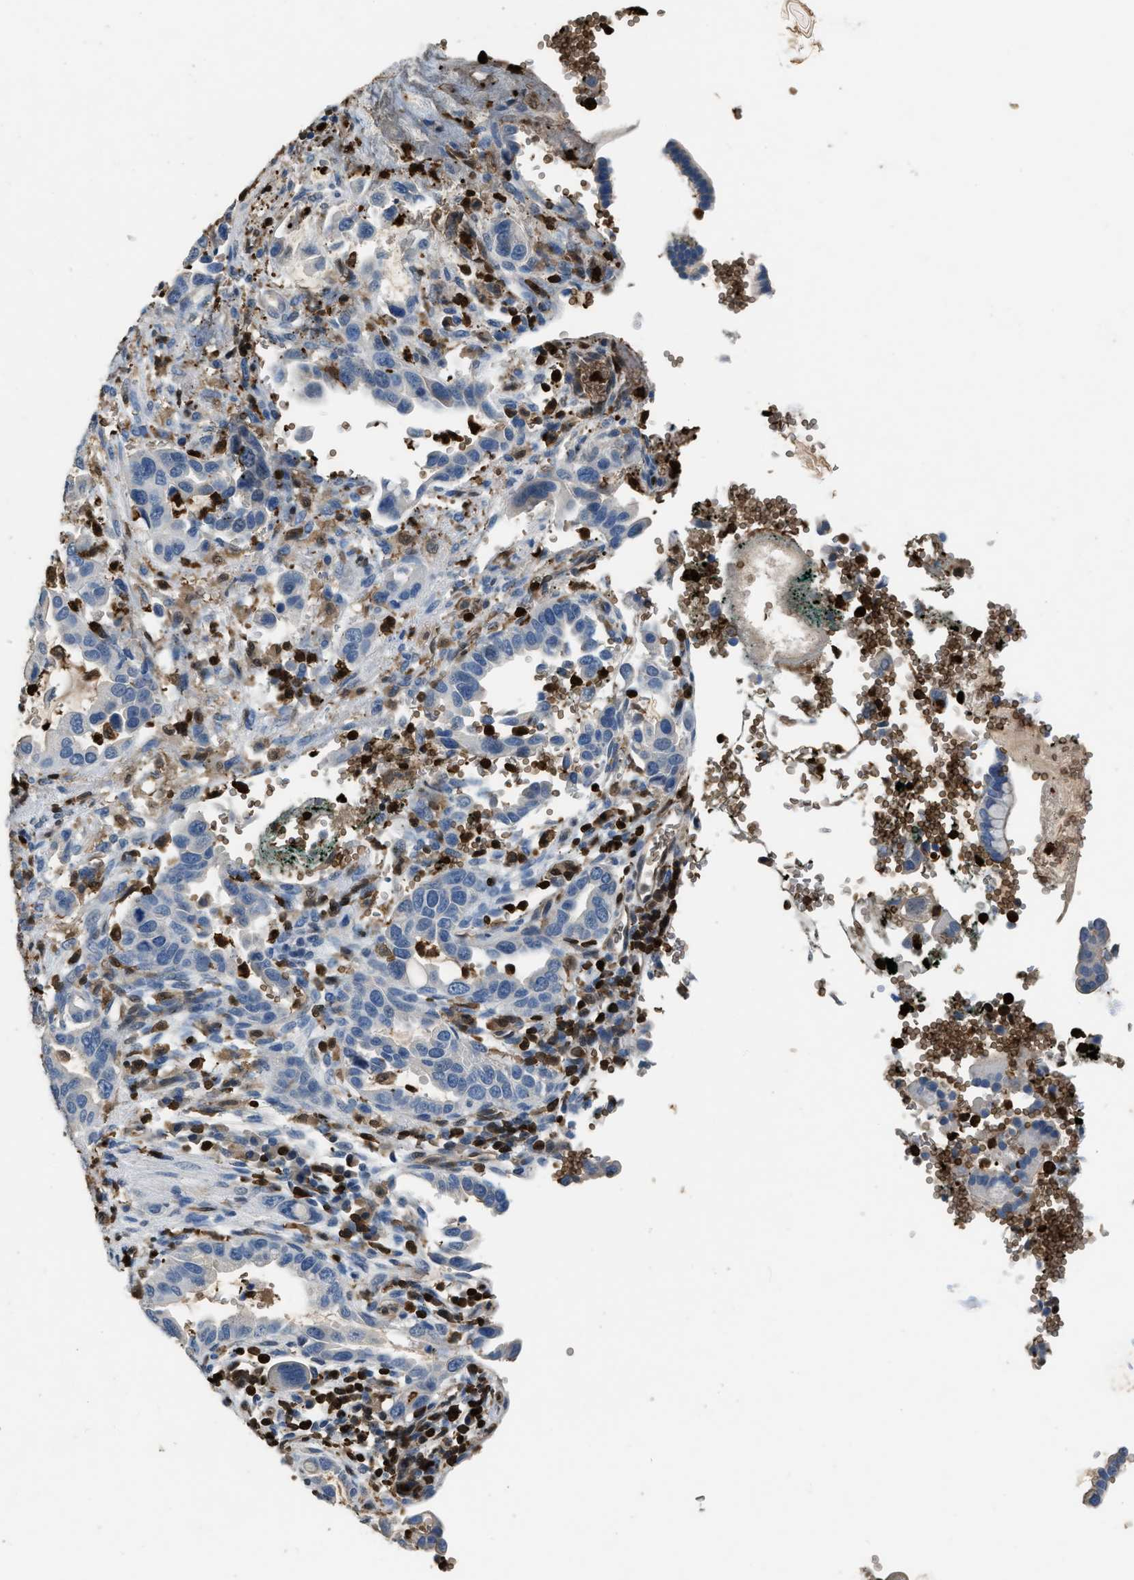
{"staining": {"intensity": "negative", "quantity": "none", "location": "none"}, "tissue": "pancreatic cancer", "cell_type": "Tumor cells", "image_type": "cancer", "snomed": [{"axis": "morphology", "description": "Adenocarcinoma, NOS"}, {"axis": "topography", "description": "Pancreas"}], "caption": "A high-resolution histopathology image shows IHC staining of pancreatic adenocarcinoma, which exhibits no significant staining in tumor cells.", "gene": "ARHGDIB", "patient": {"sex": "female", "age": 70}}